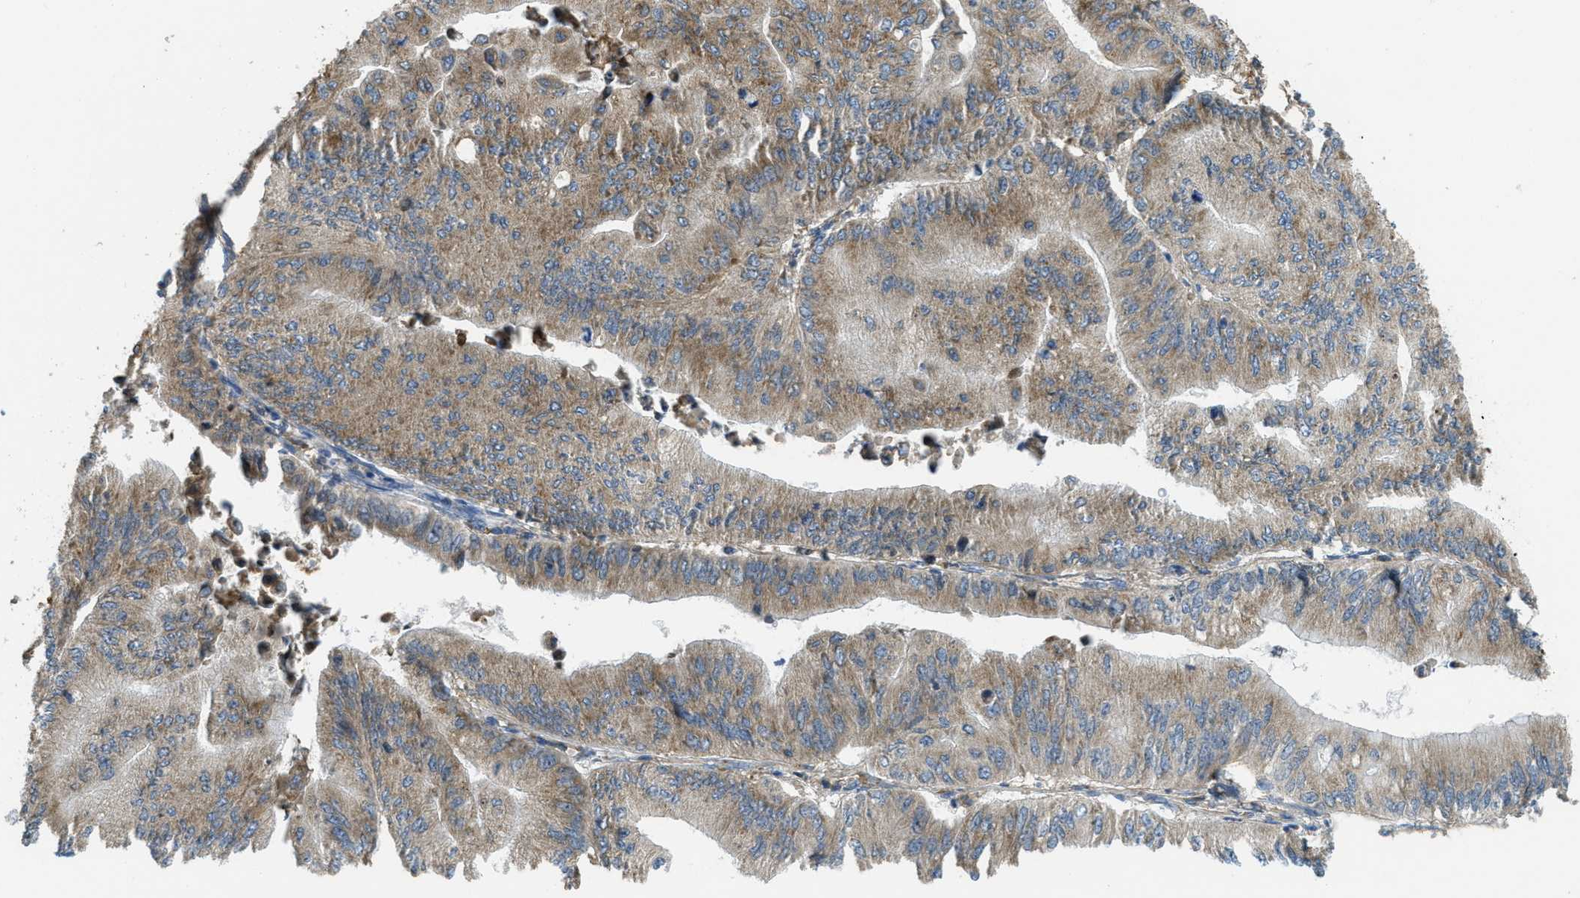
{"staining": {"intensity": "weak", "quantity": ">75%", "location": "cytoplasmic/membranous"}, "tissue": "ovarian cancer", "cell_type": "Tumor cells", "image_type": "cancer", "snomed": [{"axis": "morphology", "description": "Cystadenocarcinoma, mucinous, NOS"}, {"axis": "topography", "description": "Ovary"}], "caption": "This micrograph reveals ovarian mucinous cystadenocarcinoma stained with immunohistochemistry (IHC) to label a protein in brown. The cytoplasmic/membranous of tumor cells show weak positivity for the protein. Nuclei are counter-stained blue.", "gene": "SSR1", "patient": {"sex": "female", "age": 61}}